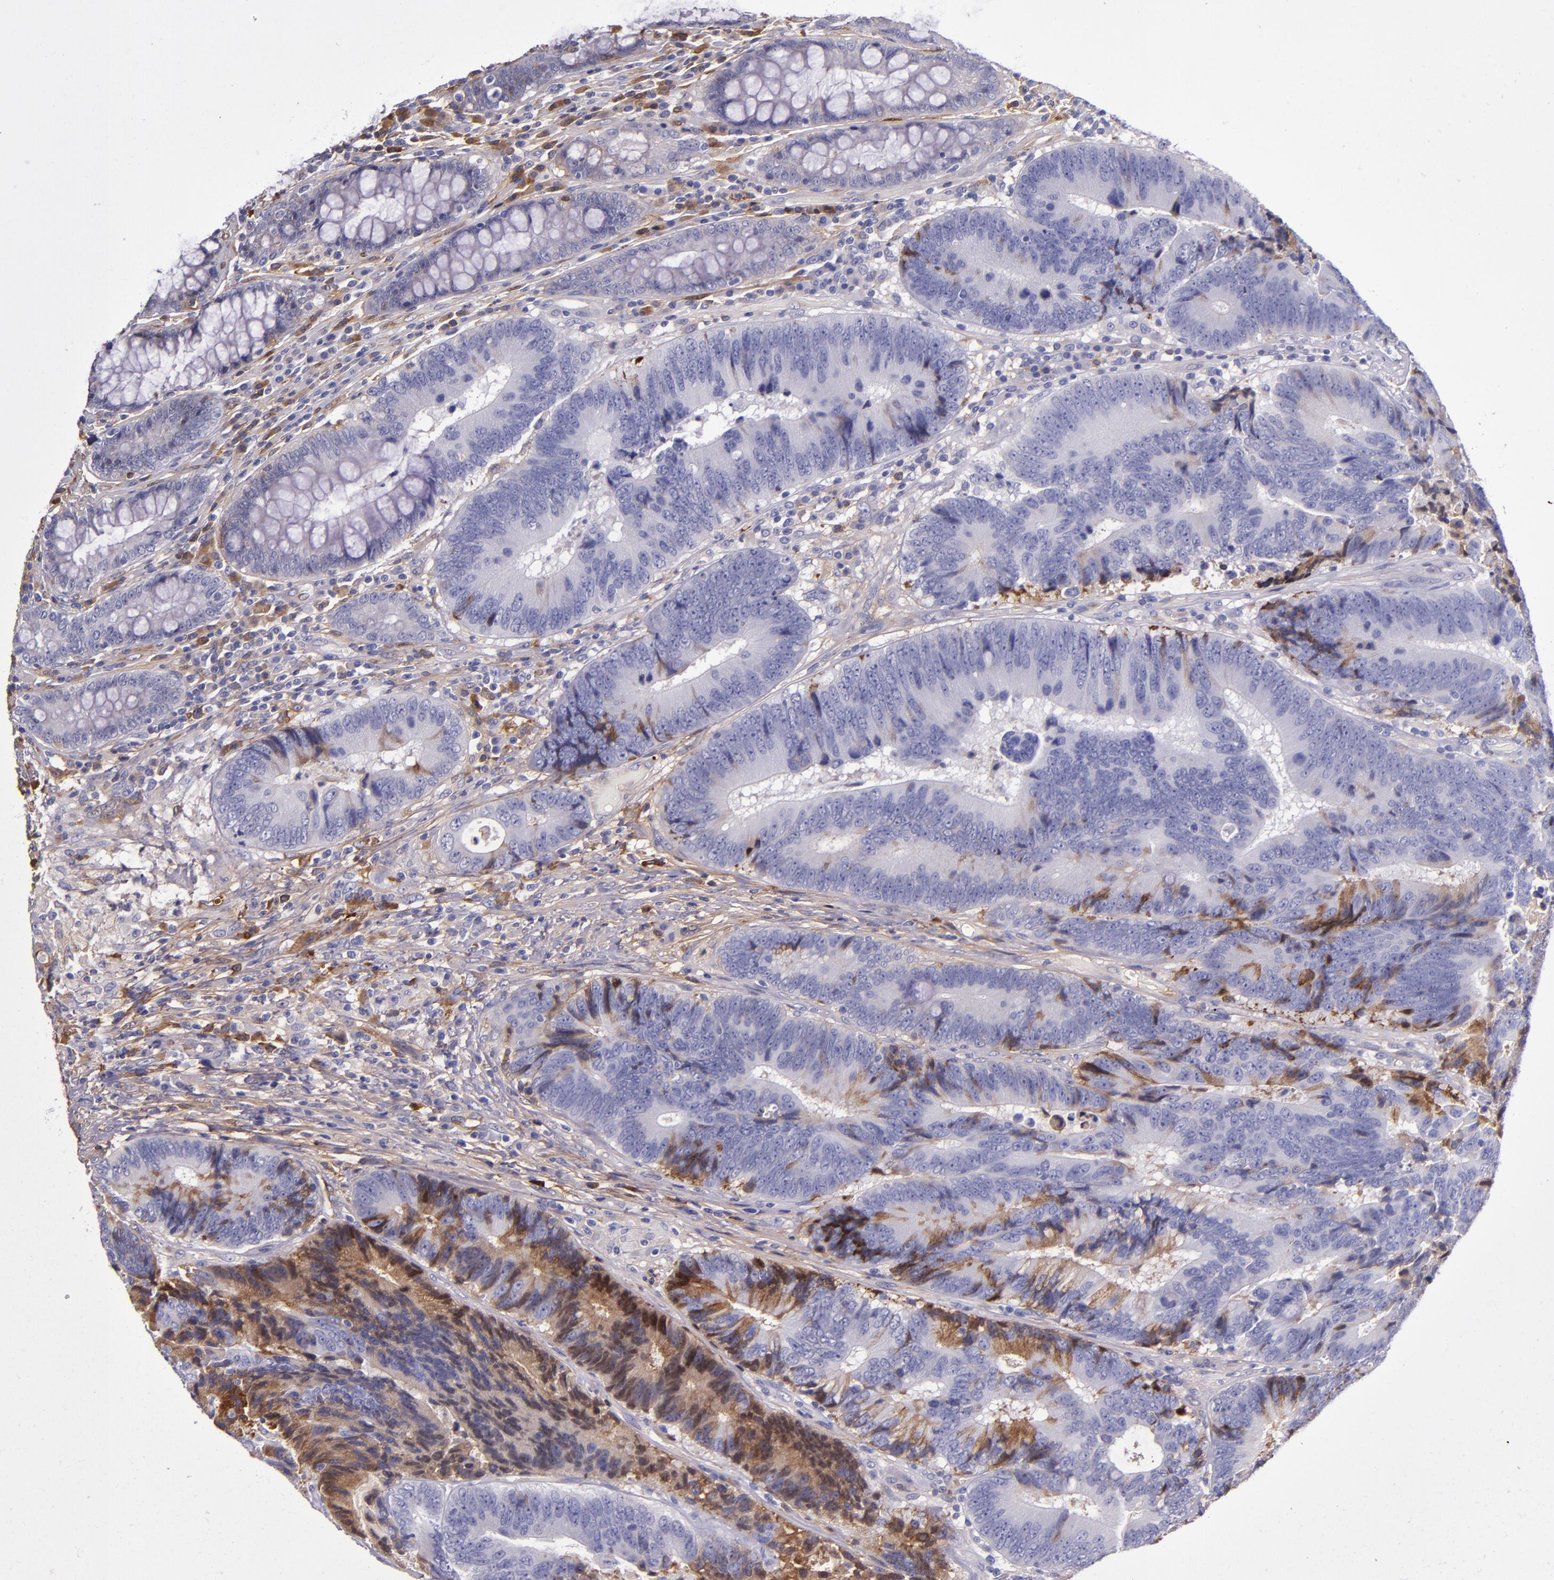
{"staining": {"intensity": "strong", "quantity": "<25%", "location": "cytoplasmic/membranous"}, "tissue": "colorectal cancer", "cell_type": "Tumor cells", "image_type": "cancer", "snomed": [{"axis": "morphology", "description": "Normal tissue, NOS"}, {"axis": "morphology", "description": "Adenocarcinoma, NOS"}, {"axis": "topography", "description": "Colon"}], "caption": "This photomicrograph exhibits IHC staining of human colorectal cancer (adenocarcinoma), with medium strong cytoplasmic/membranous positivity in approximately <25% of tumor cells.", "gene": "CLEC3B", "patient": {"sex": "female", "age": 78}}